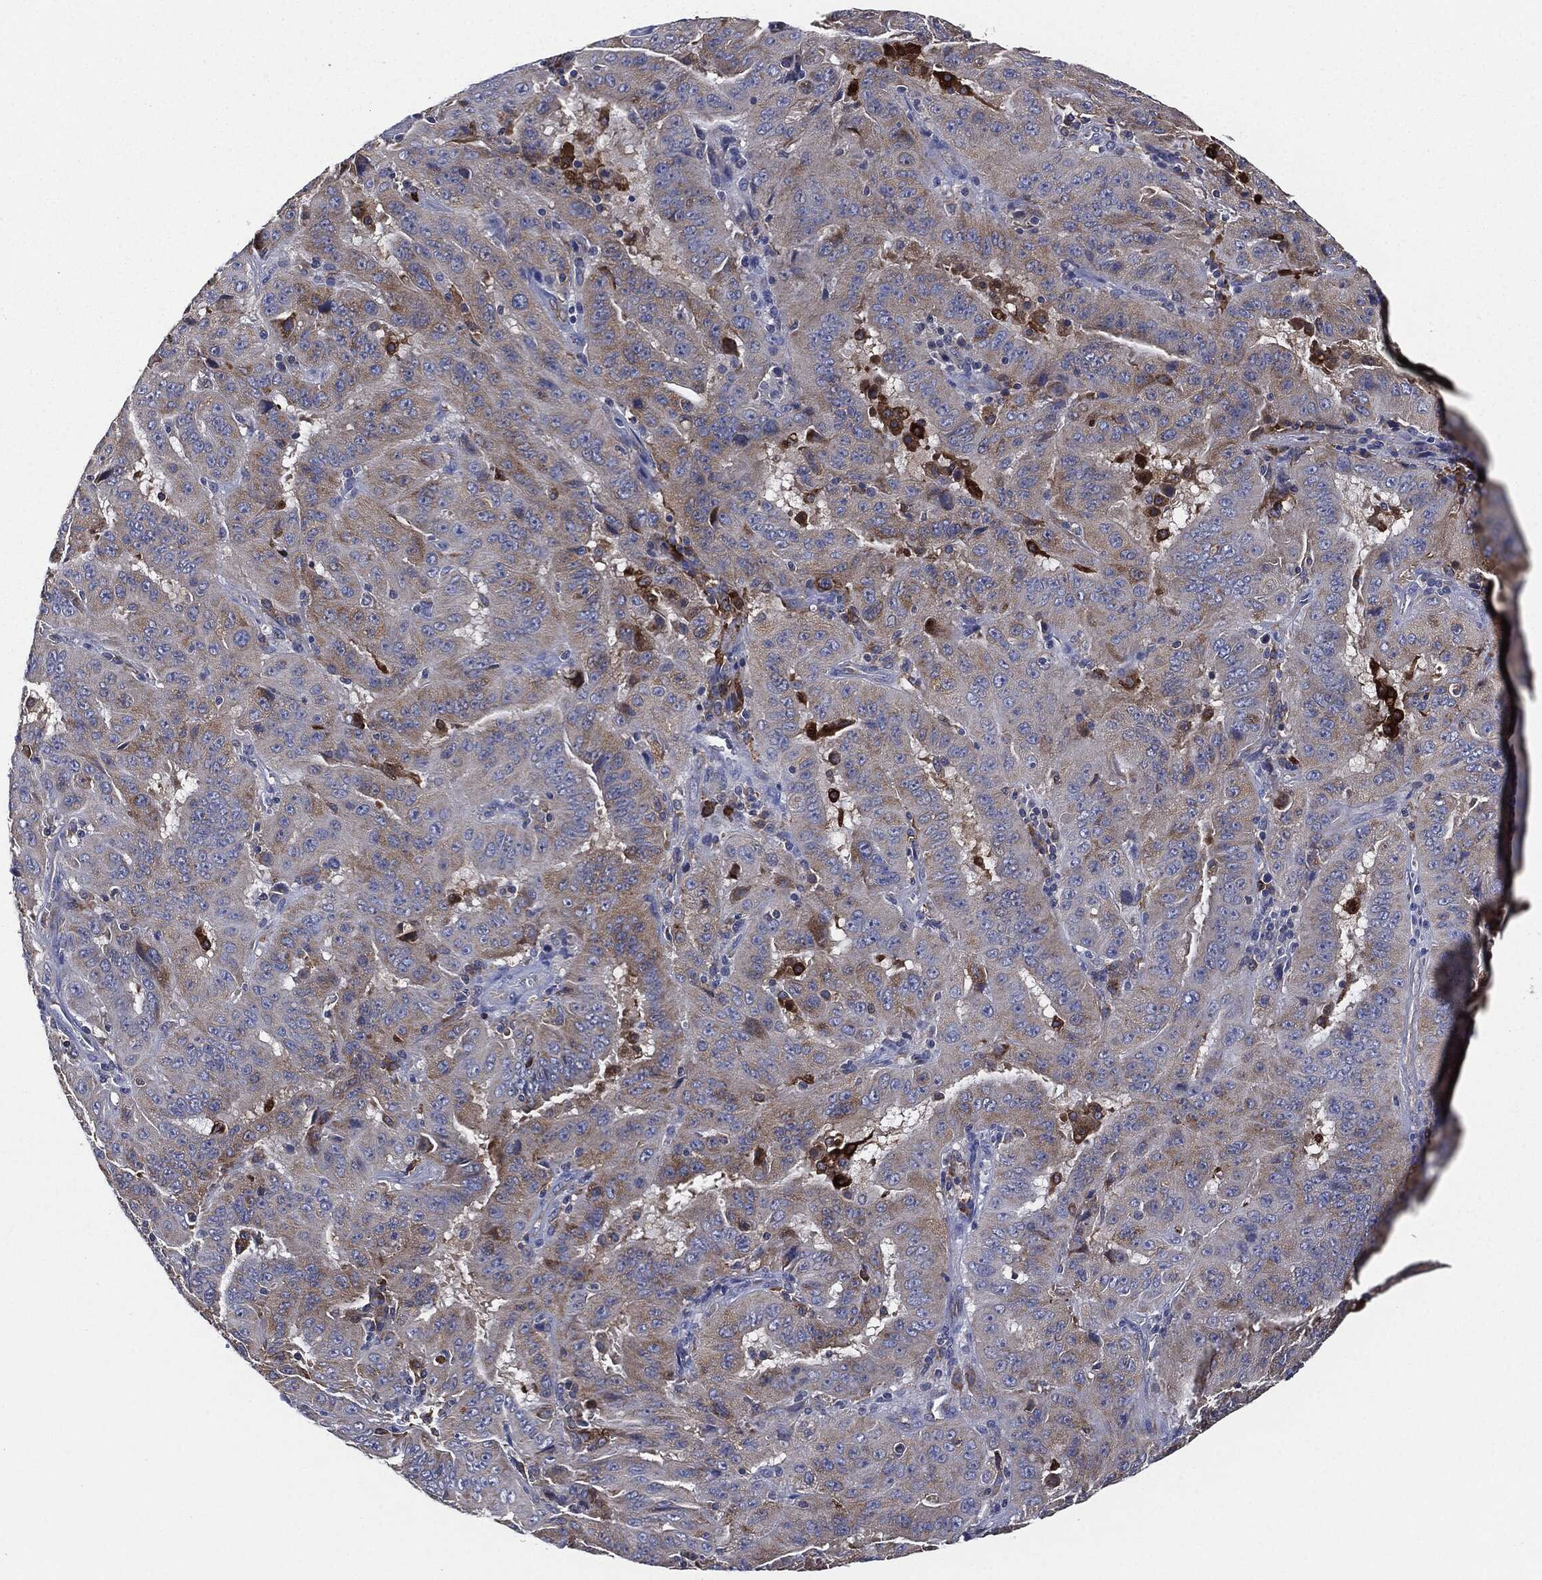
{"staining": {"intensity": "weak", "quantity": "25%-75%", "location": "cytoplasmic/membranous"}, "tissue": "pancreatic cancer", "cell_type": "Tumor cells", "image_type": "cancer", "snomed": [{"axis": "morphology", "description": "Adenocarcinoma, NOS"}, {"axis": "topography", "description": "Pancreas"}], "caption": "An IHC photomicrograph of neoplastic tissue is shown. Protein staining in brown highlights weak cytoplasmic/membranous positivity in pancreatic adenocarcinoma within tumor cells. (DAB IHC, brown staining for protein, blue staining for nuclei).", "gene": "TMEM11", "patient": {"sex": "male", "age": 63}}